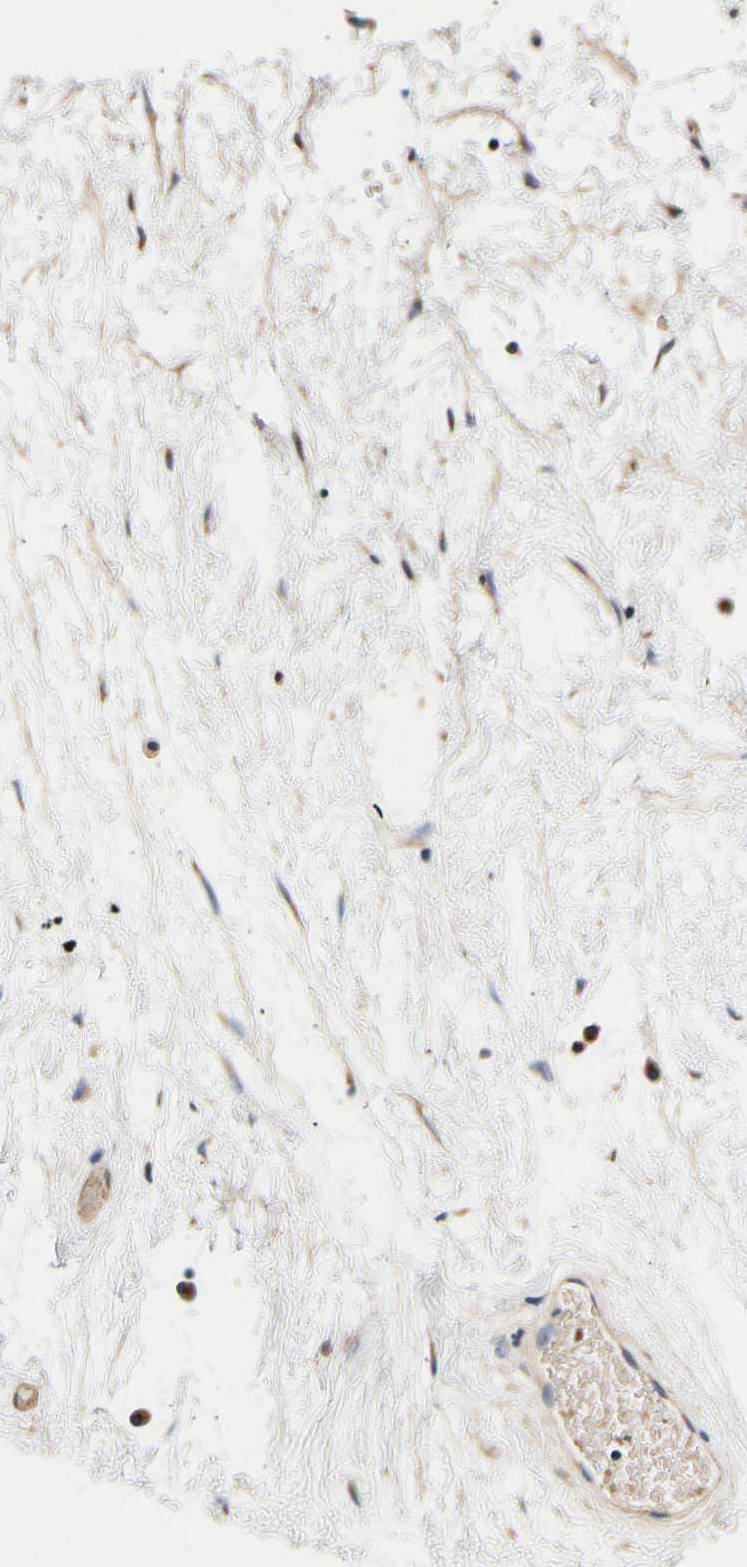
{"staining": {"intensity": "strong", "quantity": ">75%", "location": "cytoplasmic/membranous"}, "tissue": "nasopharynx", "cell_type": "Respiratory epithelial cells", "image_type": "normal", "snomed": [{"axis": "morphology", "description": "Normal tissue, NOS"}, {"axis": "morphology", "description": "Inflammation, NOS"}, {"axis": "topography", "description": "Nasopharynx"}], "caption": "DAB immunohistochemical staining of unremarkable human nasopharynx demonstrates strong cytoplasmic/membranous protein expression in approximately >75% of respiratory epithelial cells.", "gene": "LRBA", "patient": {"sex": "male", "age": 48}}